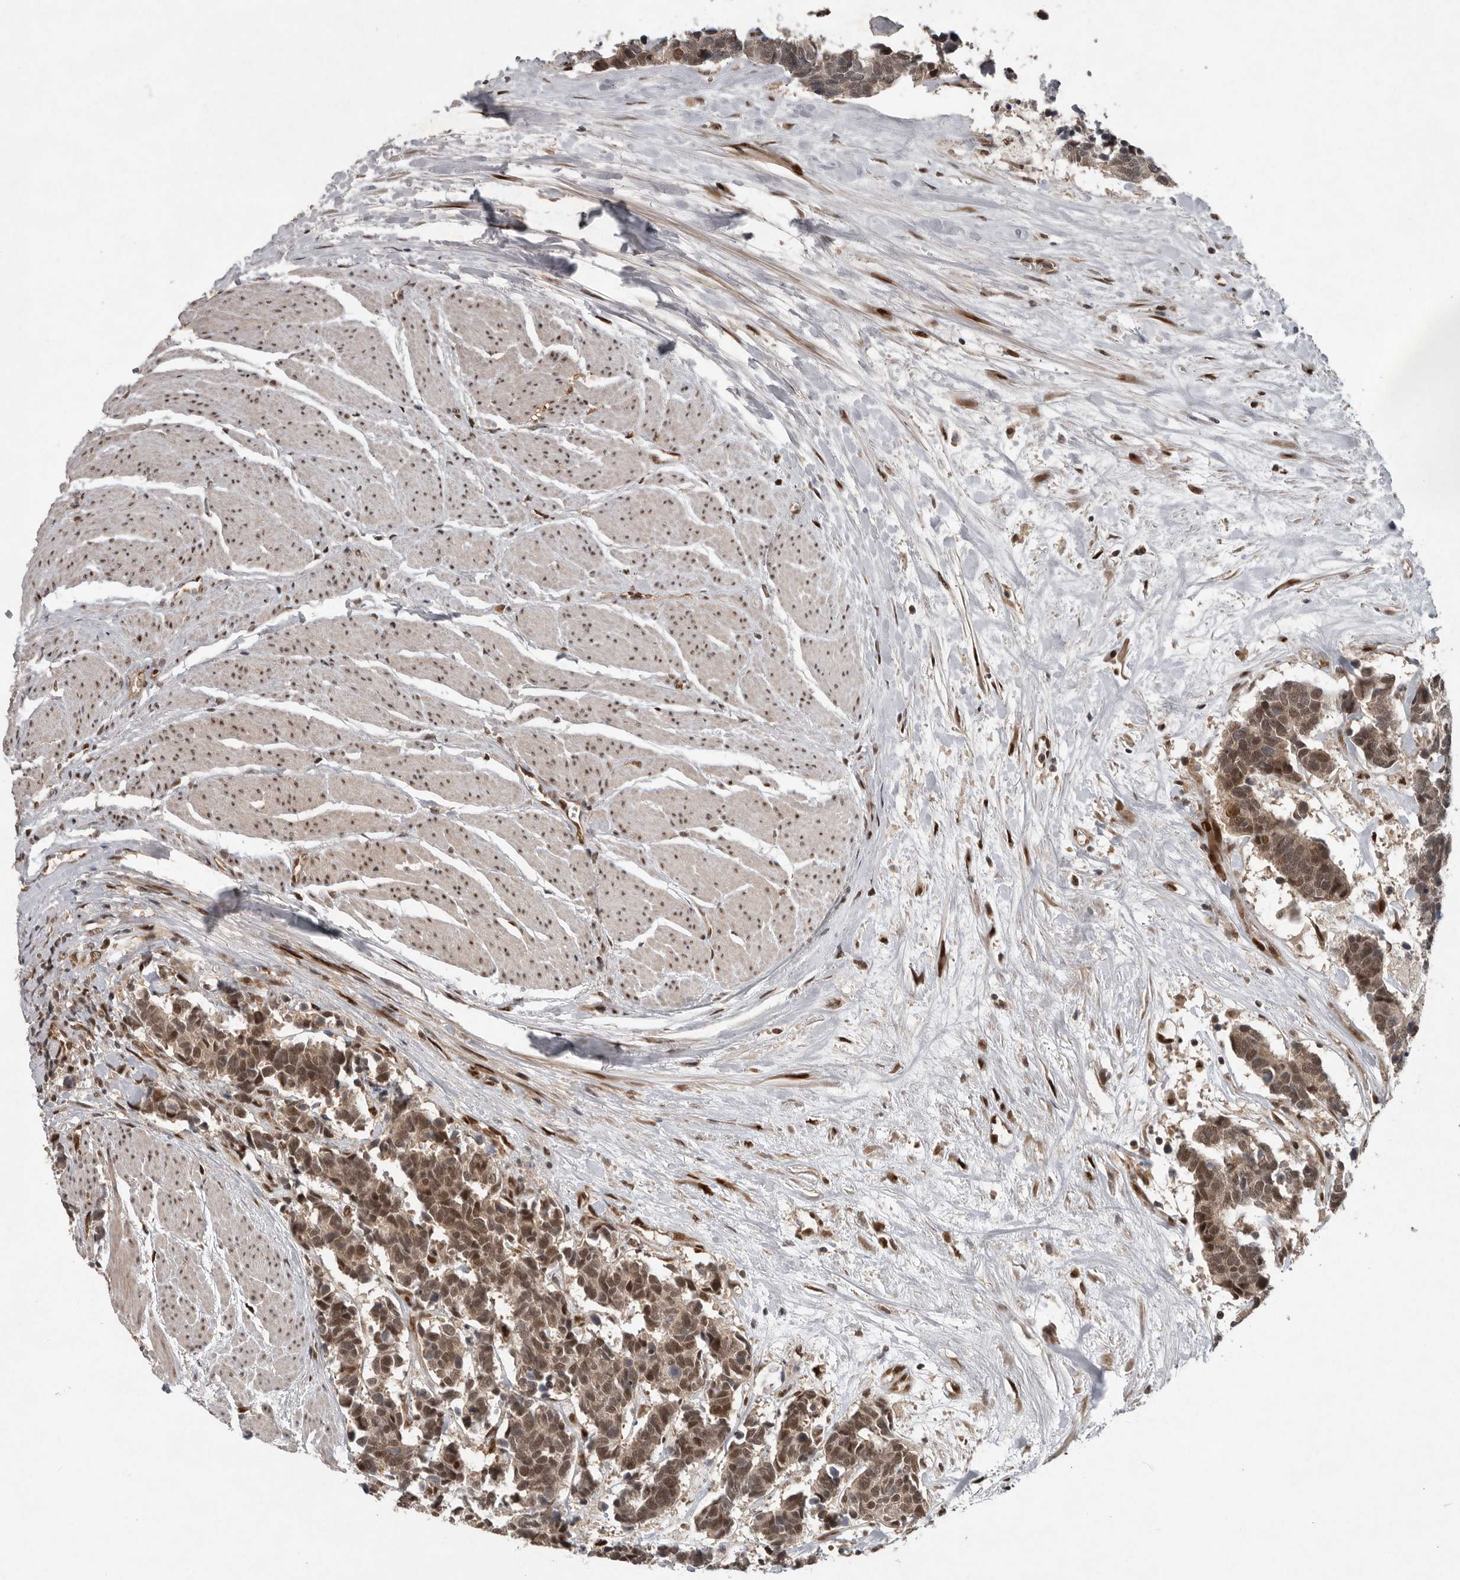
{"staining": {"intensity": "weak", "quantity": ">75%", "location": "cytoplasmic/membranous,nuclear"}, "tissue": "carcinoid", "cell_type": "Tumor cells", "image_type": "cancer", "snomed": [{"axis": "morphology", "description": "Carcinoma, NOS"}, {"axis": "morphology", "description": "Carcinoid, malignant, NOS"}, {"axis": "topography", "description": "Urinary bladder"}], "caption": "Human carcinoid (malignant) stained with a protein marker shows weak staining in tumor cells.", "gene": "CDC27", "patient": {"sex": "male", "age": 57}}